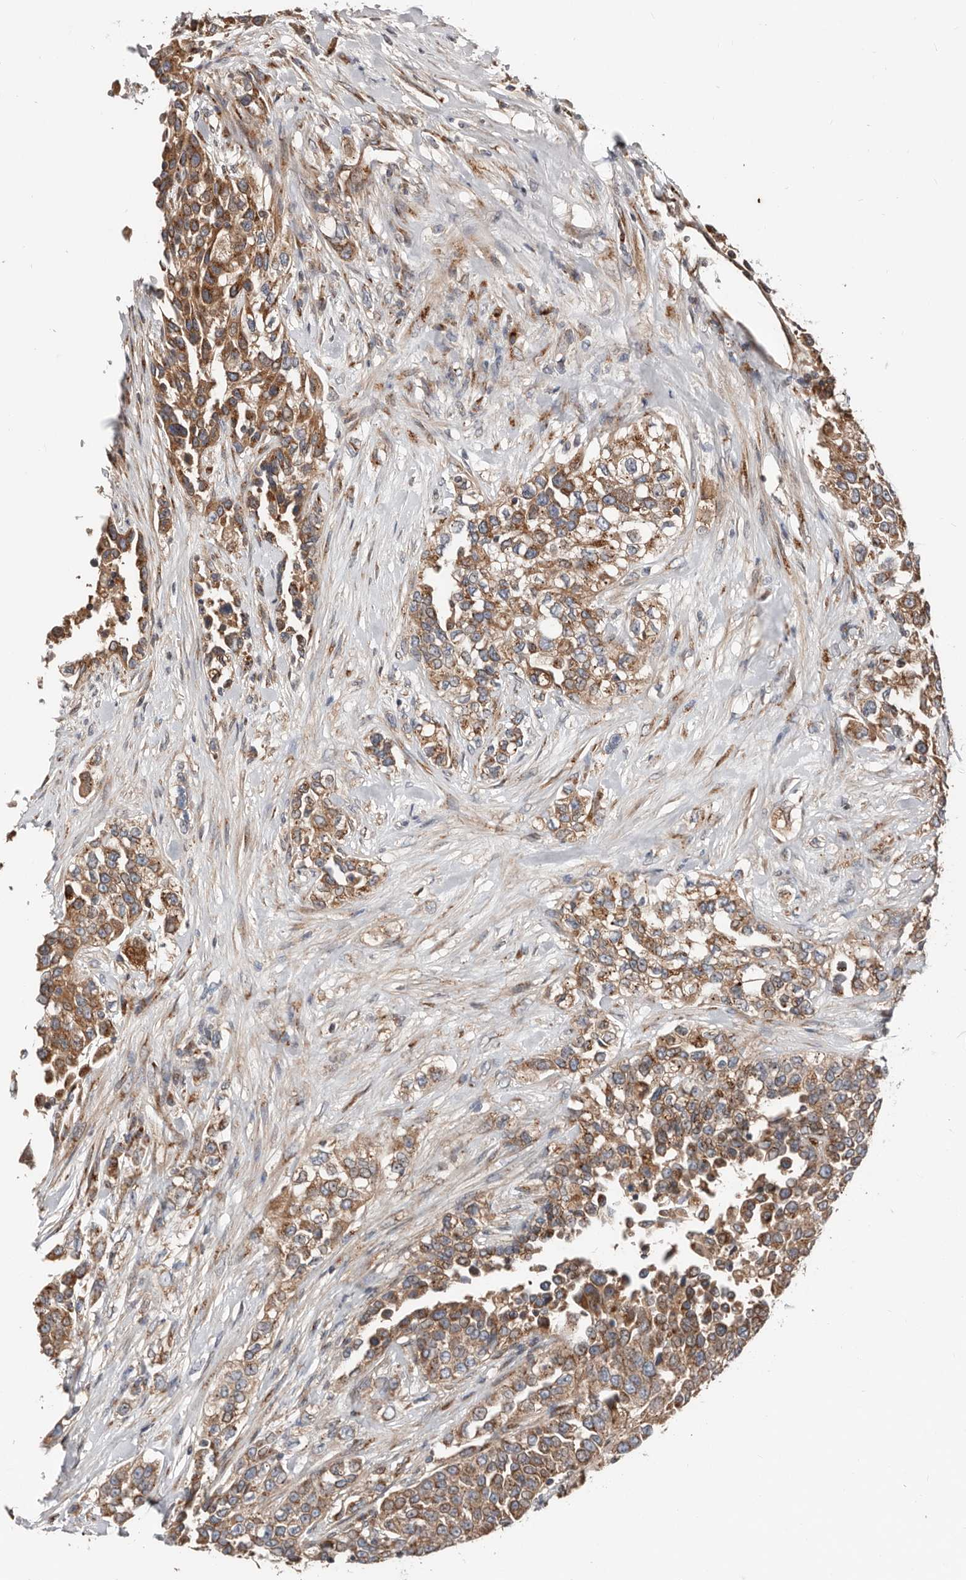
{"staining": {"intensity": "moderate", "quantity": ">75%", "location": "cytoplasmic/membranous"}, "tissue": "urothelial cancer", "cell_type": "Tumor cells", "image_type": "cancer", "snomed": [{"axis": "morphology", "description": "Urothelial carcinoma, High grade"}, {"axis": "topography", "description": "Urinary bladder"}], "caption": "Protein expression analysis of human urothelial cancer reveals moderate cytoplasmic/membranous expression in about >75% of tumor cells.", "gene": "COG1", "patient": {"sex": "female", "age": 80}}